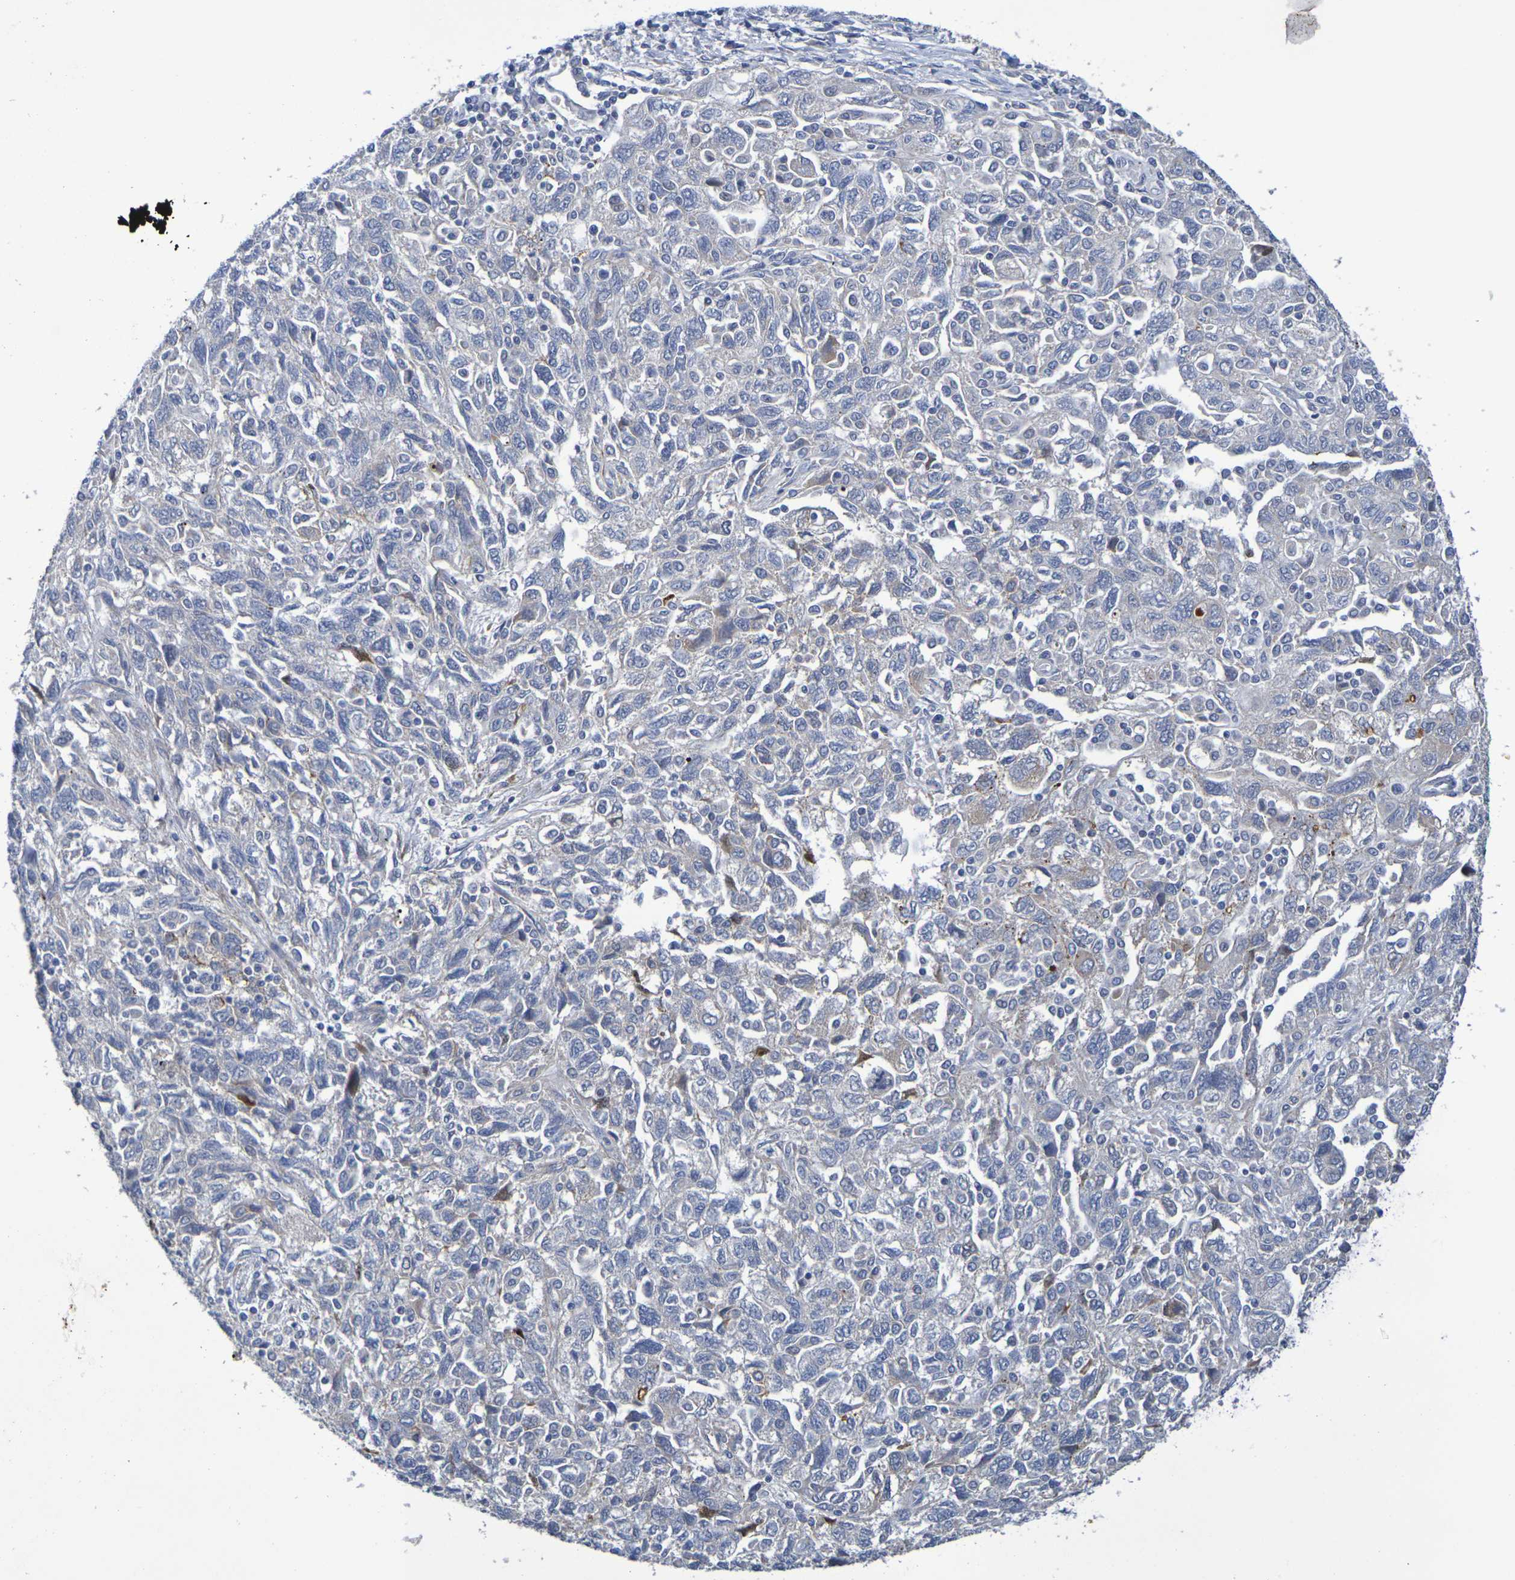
{"staining": {"intensity": "negative", "quantity": "none", "location": "none"}, "tissue": "ovarian cancer", "cell_type": "Tumor cells", "image_type": "cancer", "snomed": [{"axis": "morphology", "description": "Carcinoma, NOS"}, {"axis": "morphology", "description": "Cystadenocarcinoma, serous, NOS"}, {"axis": "topography", "description": "Ovary"}], "caption": "Immunohistochemistry (IHC) micrograph of neoplastic tissue: carcinoma (ovarian) stained with DAB (3,3'-diaminobenzidine) reveals no significant protein staining in tumor cells.", "gene": "SDC4", "patient": {"sex": "female", "age": 69}}